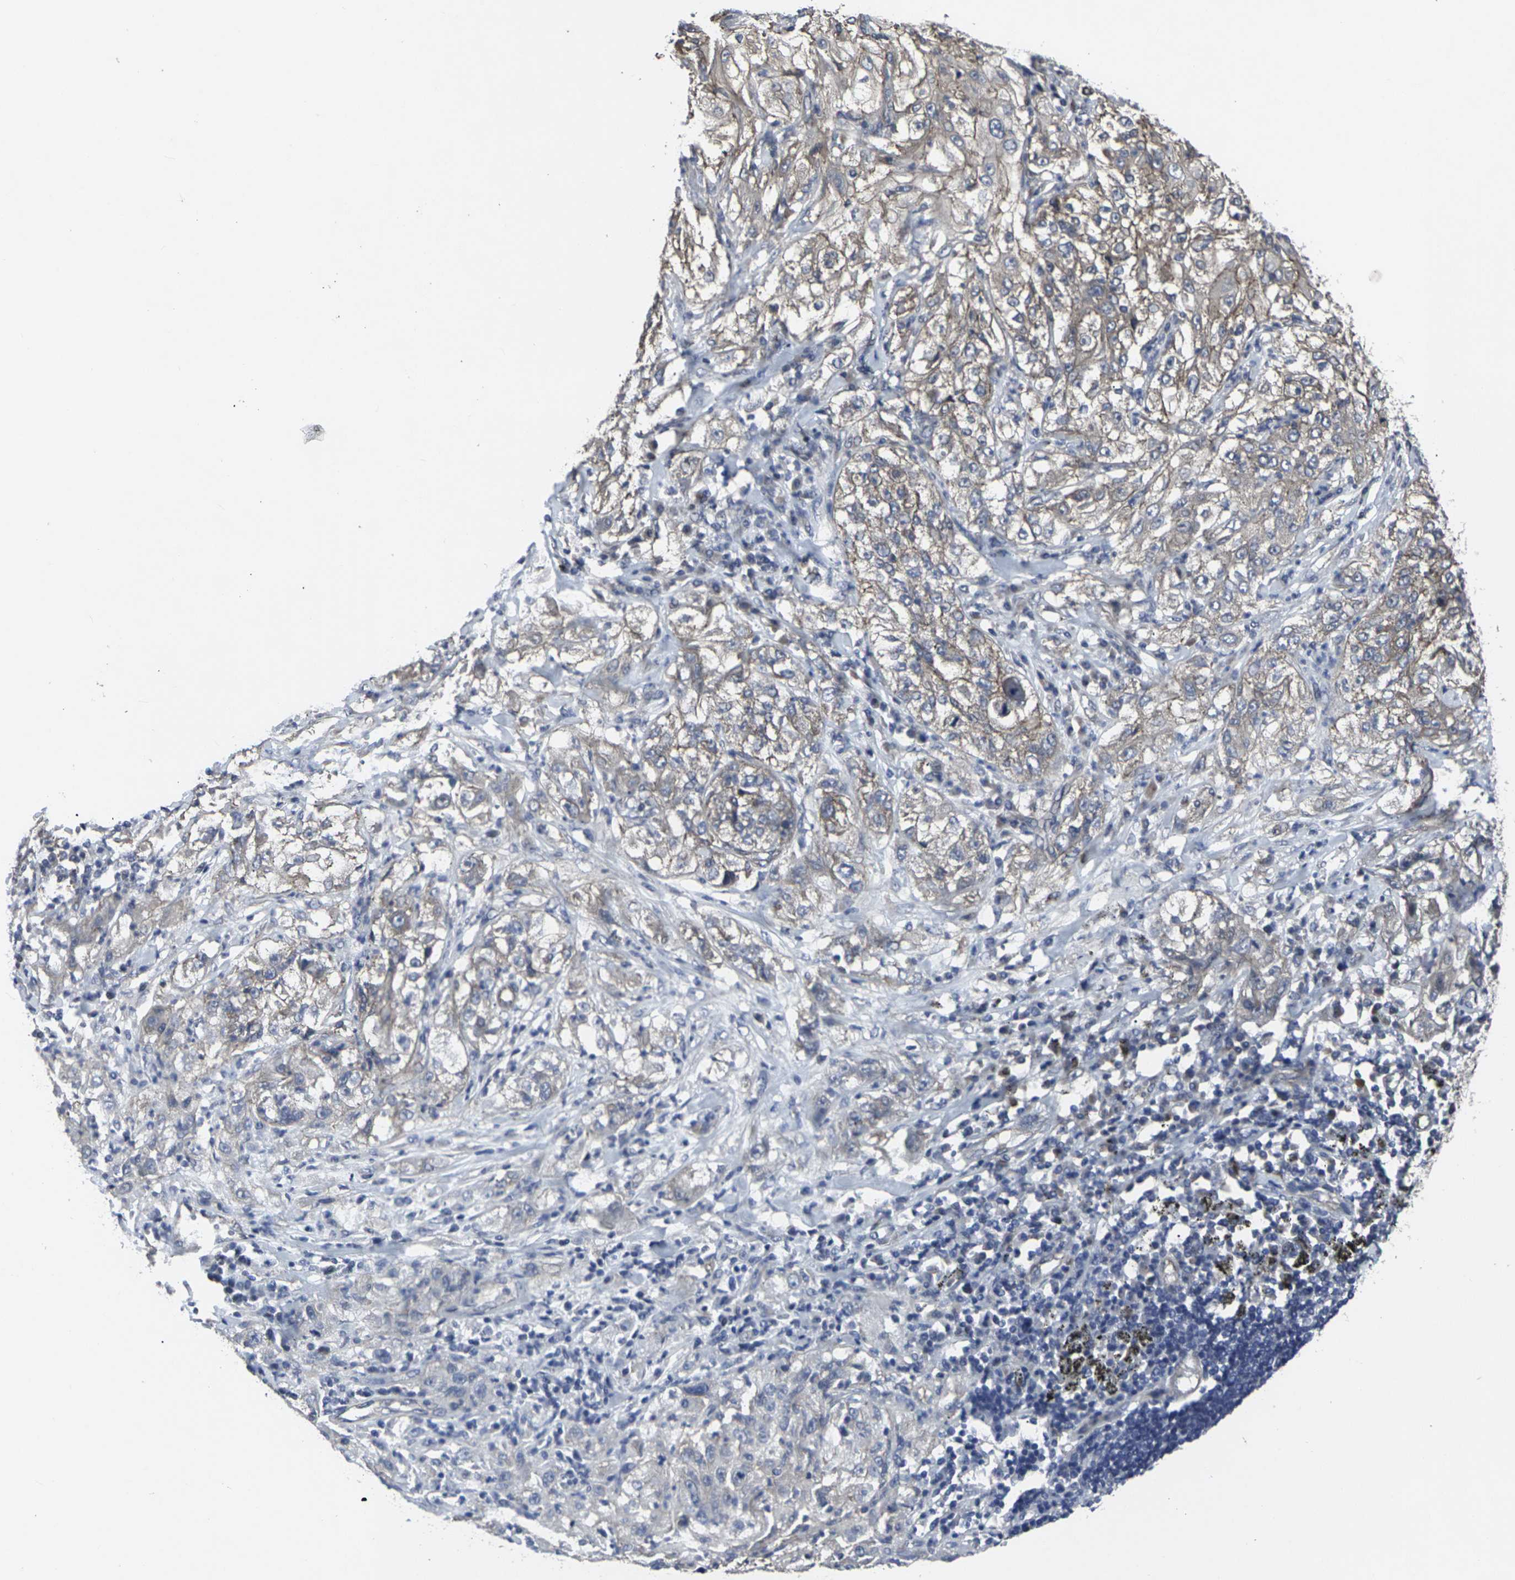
{"staining": {"intensity": "weak", "quantity": ">75%", "location": "cytoplasmic/membranous"}, "tissue": "lung cancer", "cell_type": "Tumor cells", "image_type": "cancer", "snomed": [{"axis": "morphology", "description": "Inflammation, NOS"}, {"axis": "morphology", "description": "Squamous cell carcinoma, NOS"}, {"axis": "topography", "description": "Lymph node"}, {"axis": "topography", "description": "Soft tissue"}, {"axis": "topography", "description": "Lung"}], "caption": "Protein expression analysis of human lung cancer reveals weak cytoplasmic/membranous positivity in about >75% of tumor cells.", "gene": "MAPKAPK2", "patient": {"sex": "male", "age": 66}}